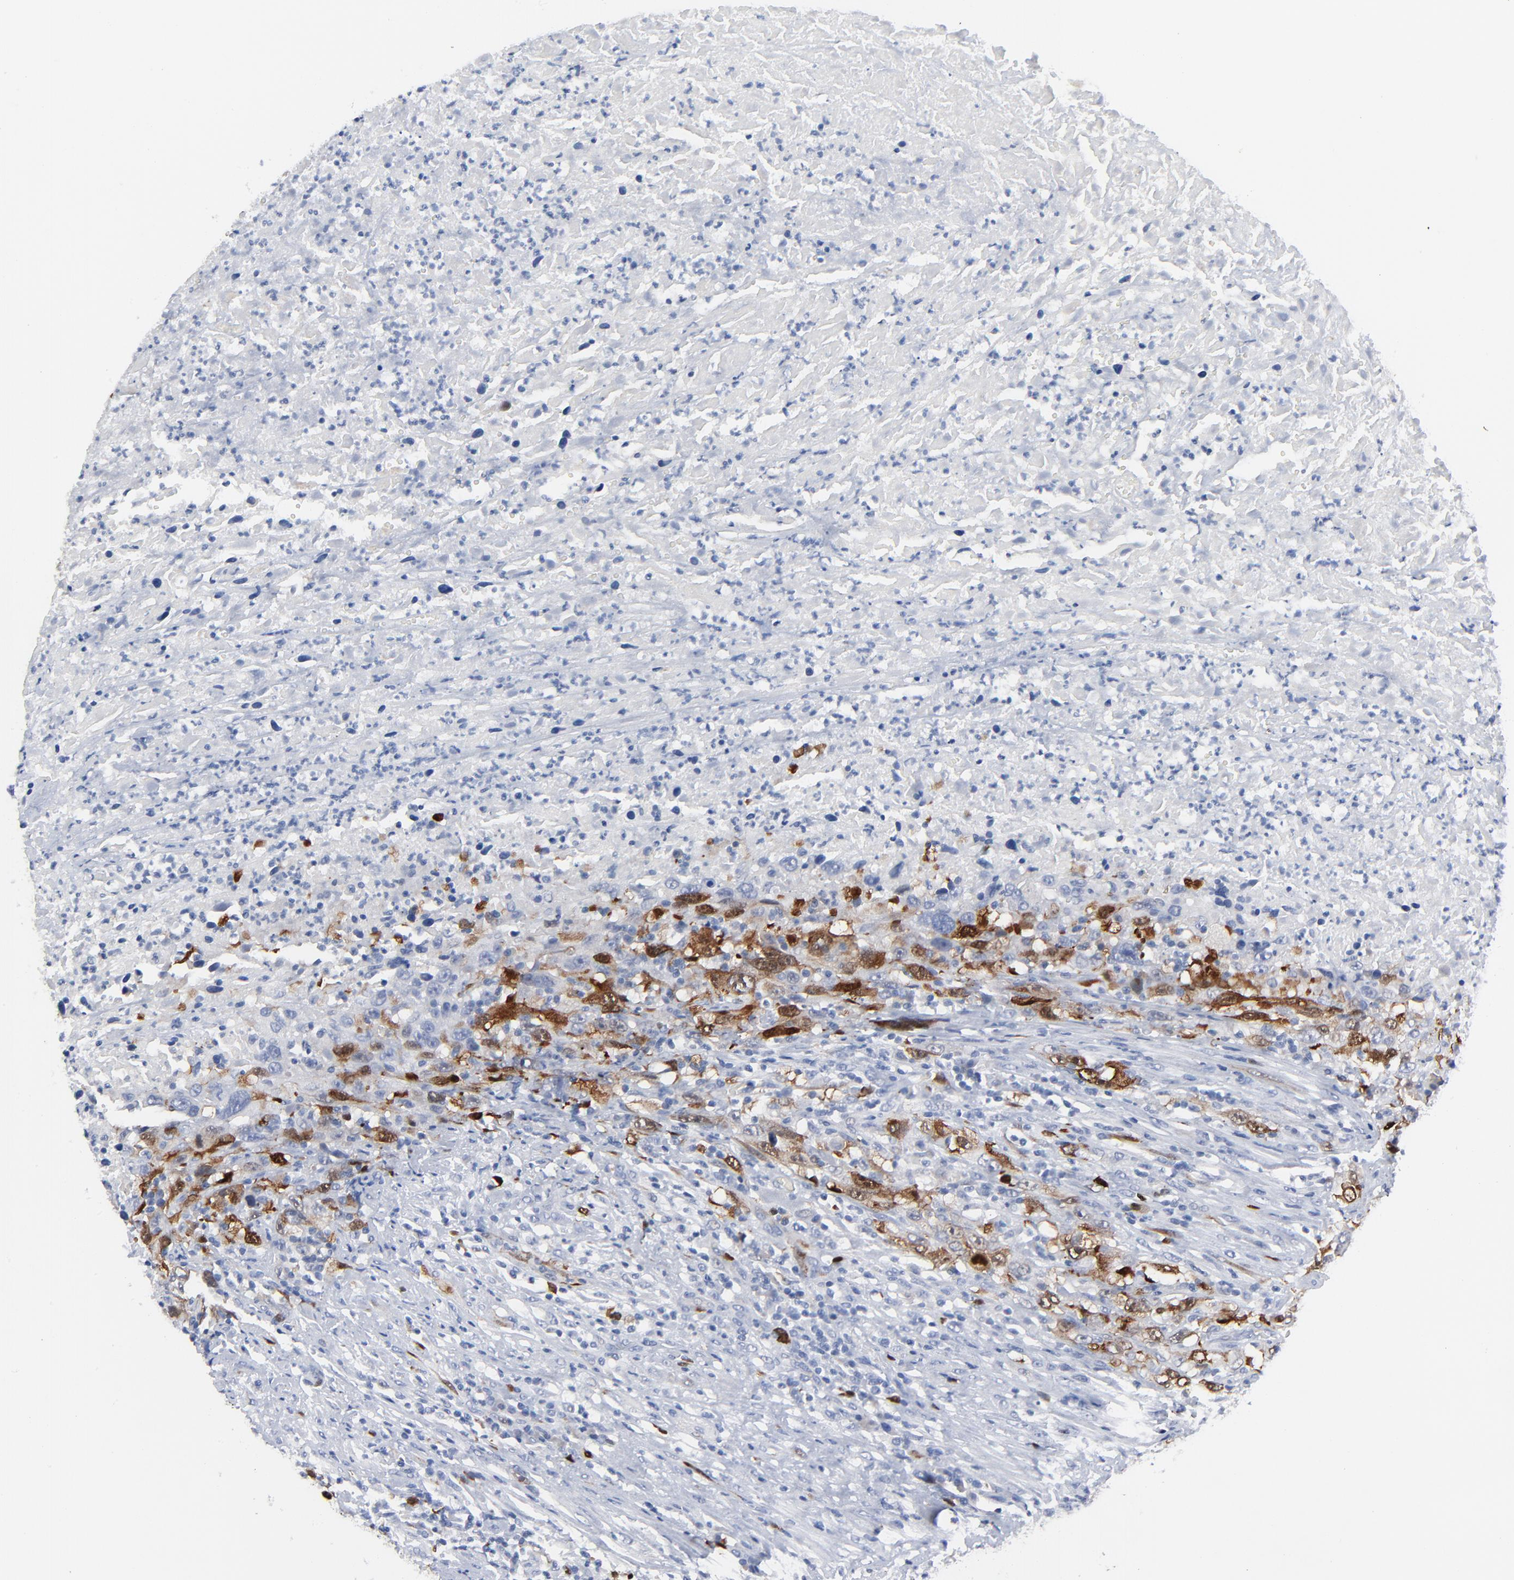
{"staining": {"intensity": "strong", "quantity": "25%-75%", "location": "cytoplasmic/membranous,nuclear"}, "tissue": "urothelial cancer", "cell_type": "Tumor cells", "image_type": "cancer", "snomed": [{"axis": "morphology", "description": "Urothelial carcinoma, High grade"}, {"axis": "topography", "description": "Urinary bladder"}], "caption": "Immunohistochemistry staining of urothelial cancer, which demonstrates high levels of strong cytoplasmic/membranous and nuclear staining in about 25%-75% of tumor cells indicating strong cytoplasmic/membranous and nuclear protein staining. The staining was performed using DAB (3,3'-diaminobenzidine) (brown) for protein detection and nuclei were counterstained in hematoxylin (blue).", "gene": "CDK1", "patient": {"sex": "male", "age": 61}}